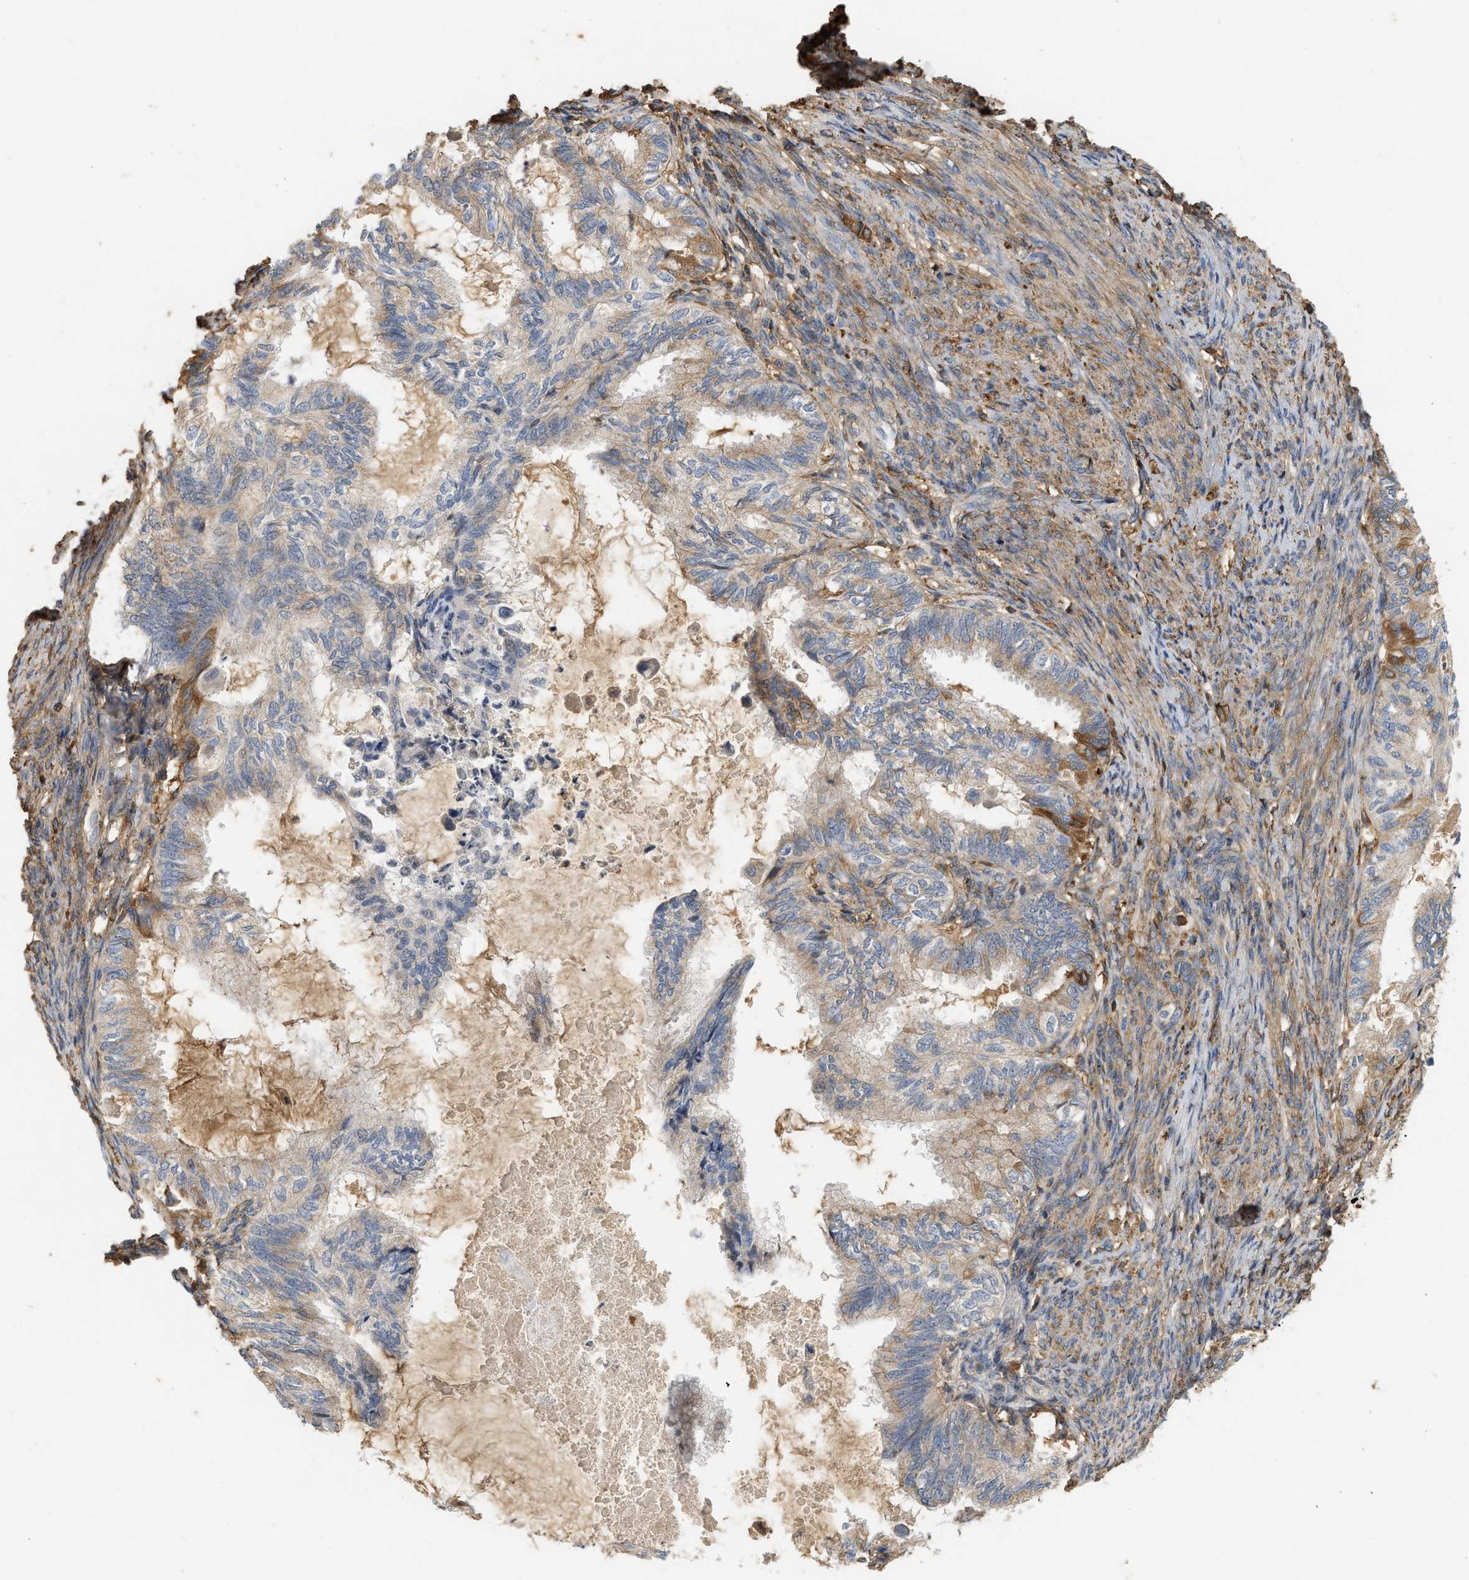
{"staining": {"intensity": "moderate", "quantity": ">75%", "location": "cytoplasmic/membranous"}, "tissue": "cervical cancer", "cell_type": "Tumor cells", "image_type": "cancer", "snomed": [{"axis": "morphology", "description": "Normal tissue, NOS"}, {"axis": "morphology", "description": "Adenocarcinoma, NOS"}, {"axis": "topography", "description": "Cervix"}, {"axis": "topography", "description": "Endometrium"}], "caption": "Immunohistochemical staining of human cervical adenocarcinoma reveals medium levels of moderate cytoplasmic/membranous protein staining in approximately >75% of tumor cells. Immunohistochemistry (ihc) stains the protein of interest in brown and the nuclei are stained blue.", "gene": "F8", "patient": {"sex": "female", "age": 86}}